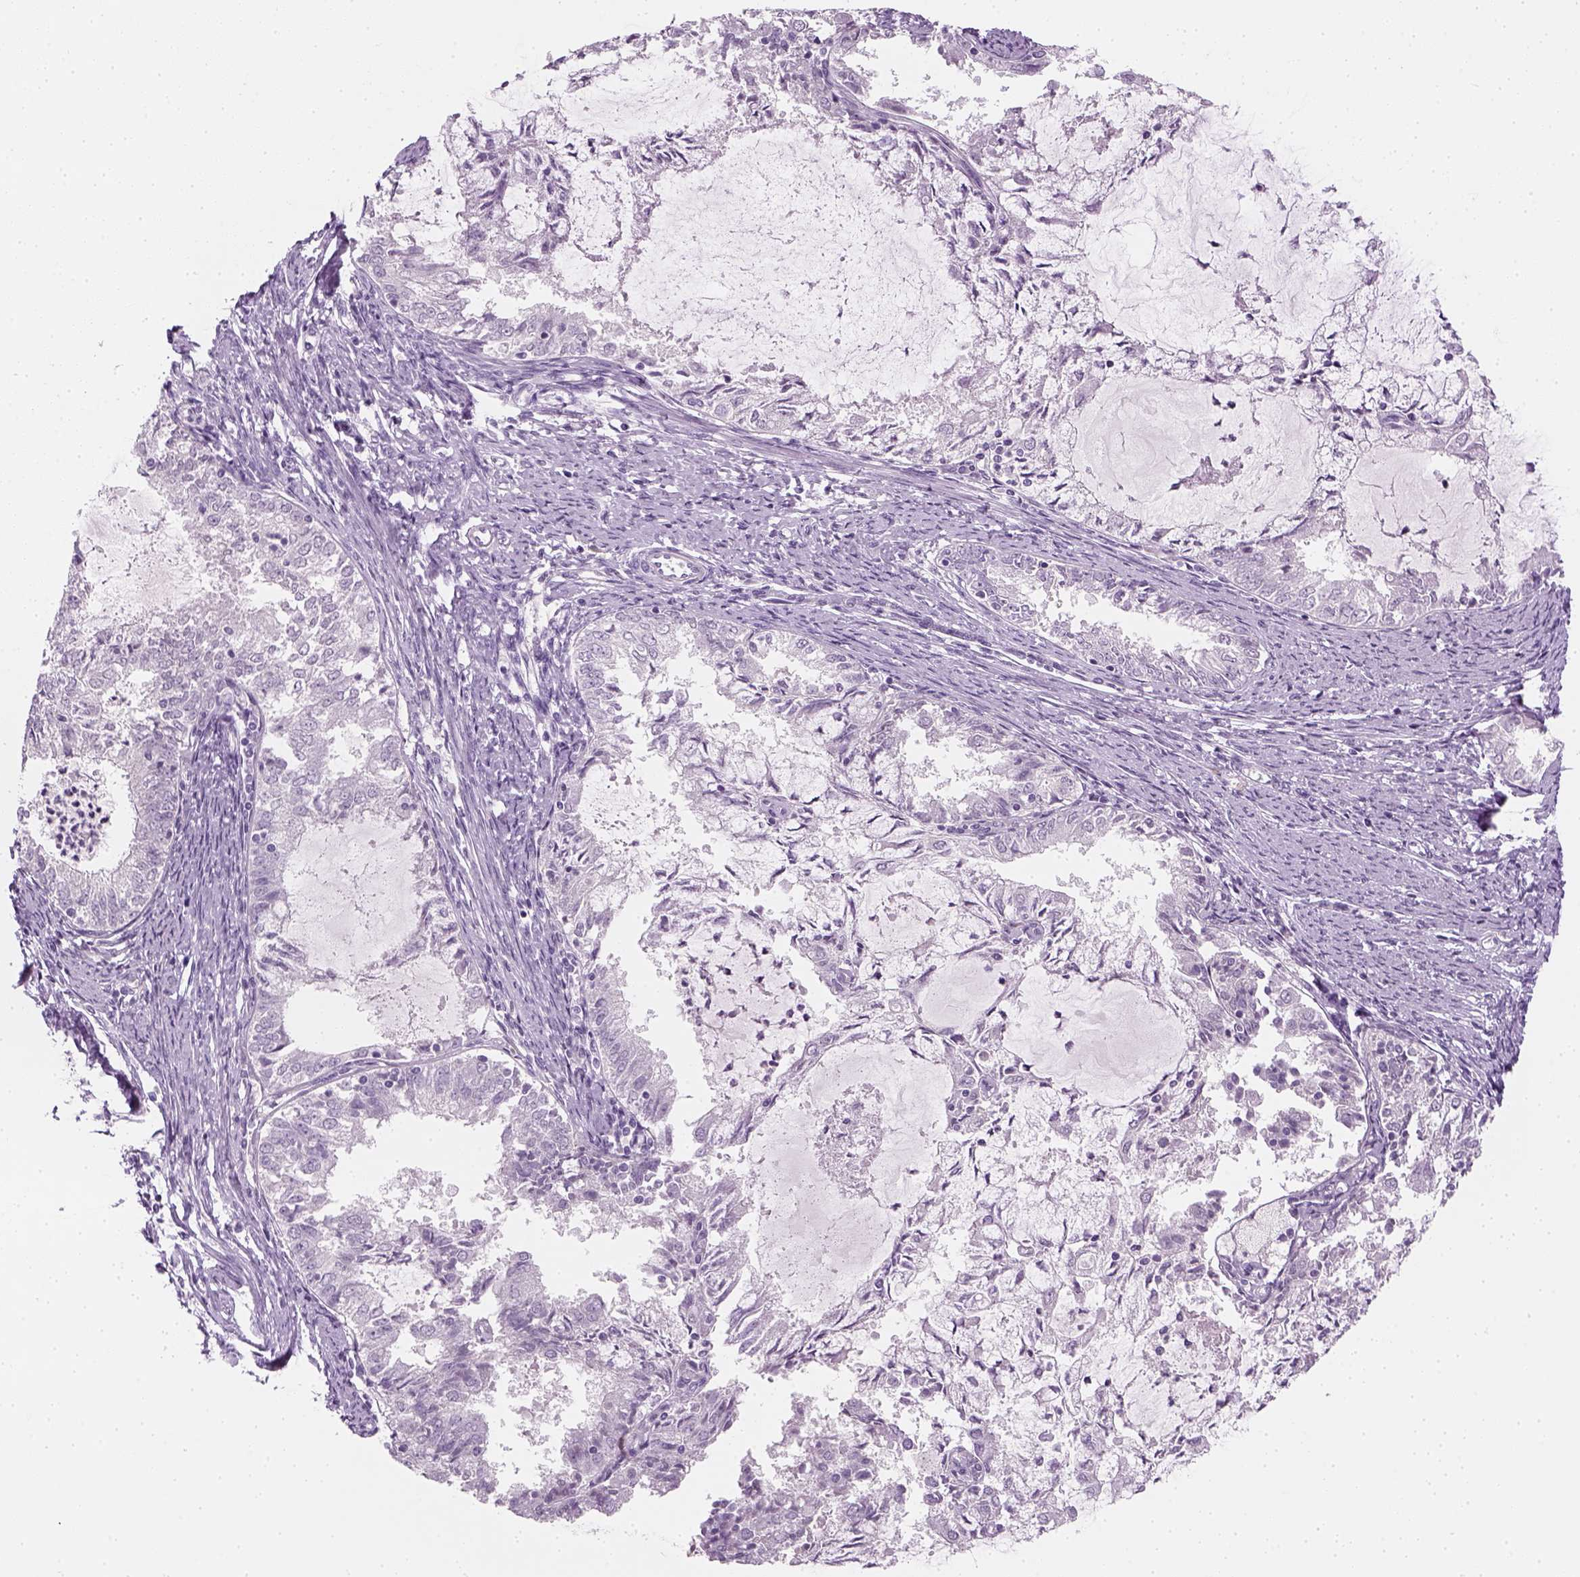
{"staining": {"intensity": "negative", "quantity": "none", "location": "none"}, "tissue": "endometrial cancer", "cell_type": "Tumor cells", "image_type": "cancer", "snomed": [{"axis": "morphology", "description": "Adenocarcinoma, NOS"}, {"axis": "topography", "description": "Endometrium"}], "caption": "Image shows no significant protein positivity in tumor cells of endometrial cancer.", "gene": "TH", "patient": {"sex": "female", "age": 57}}